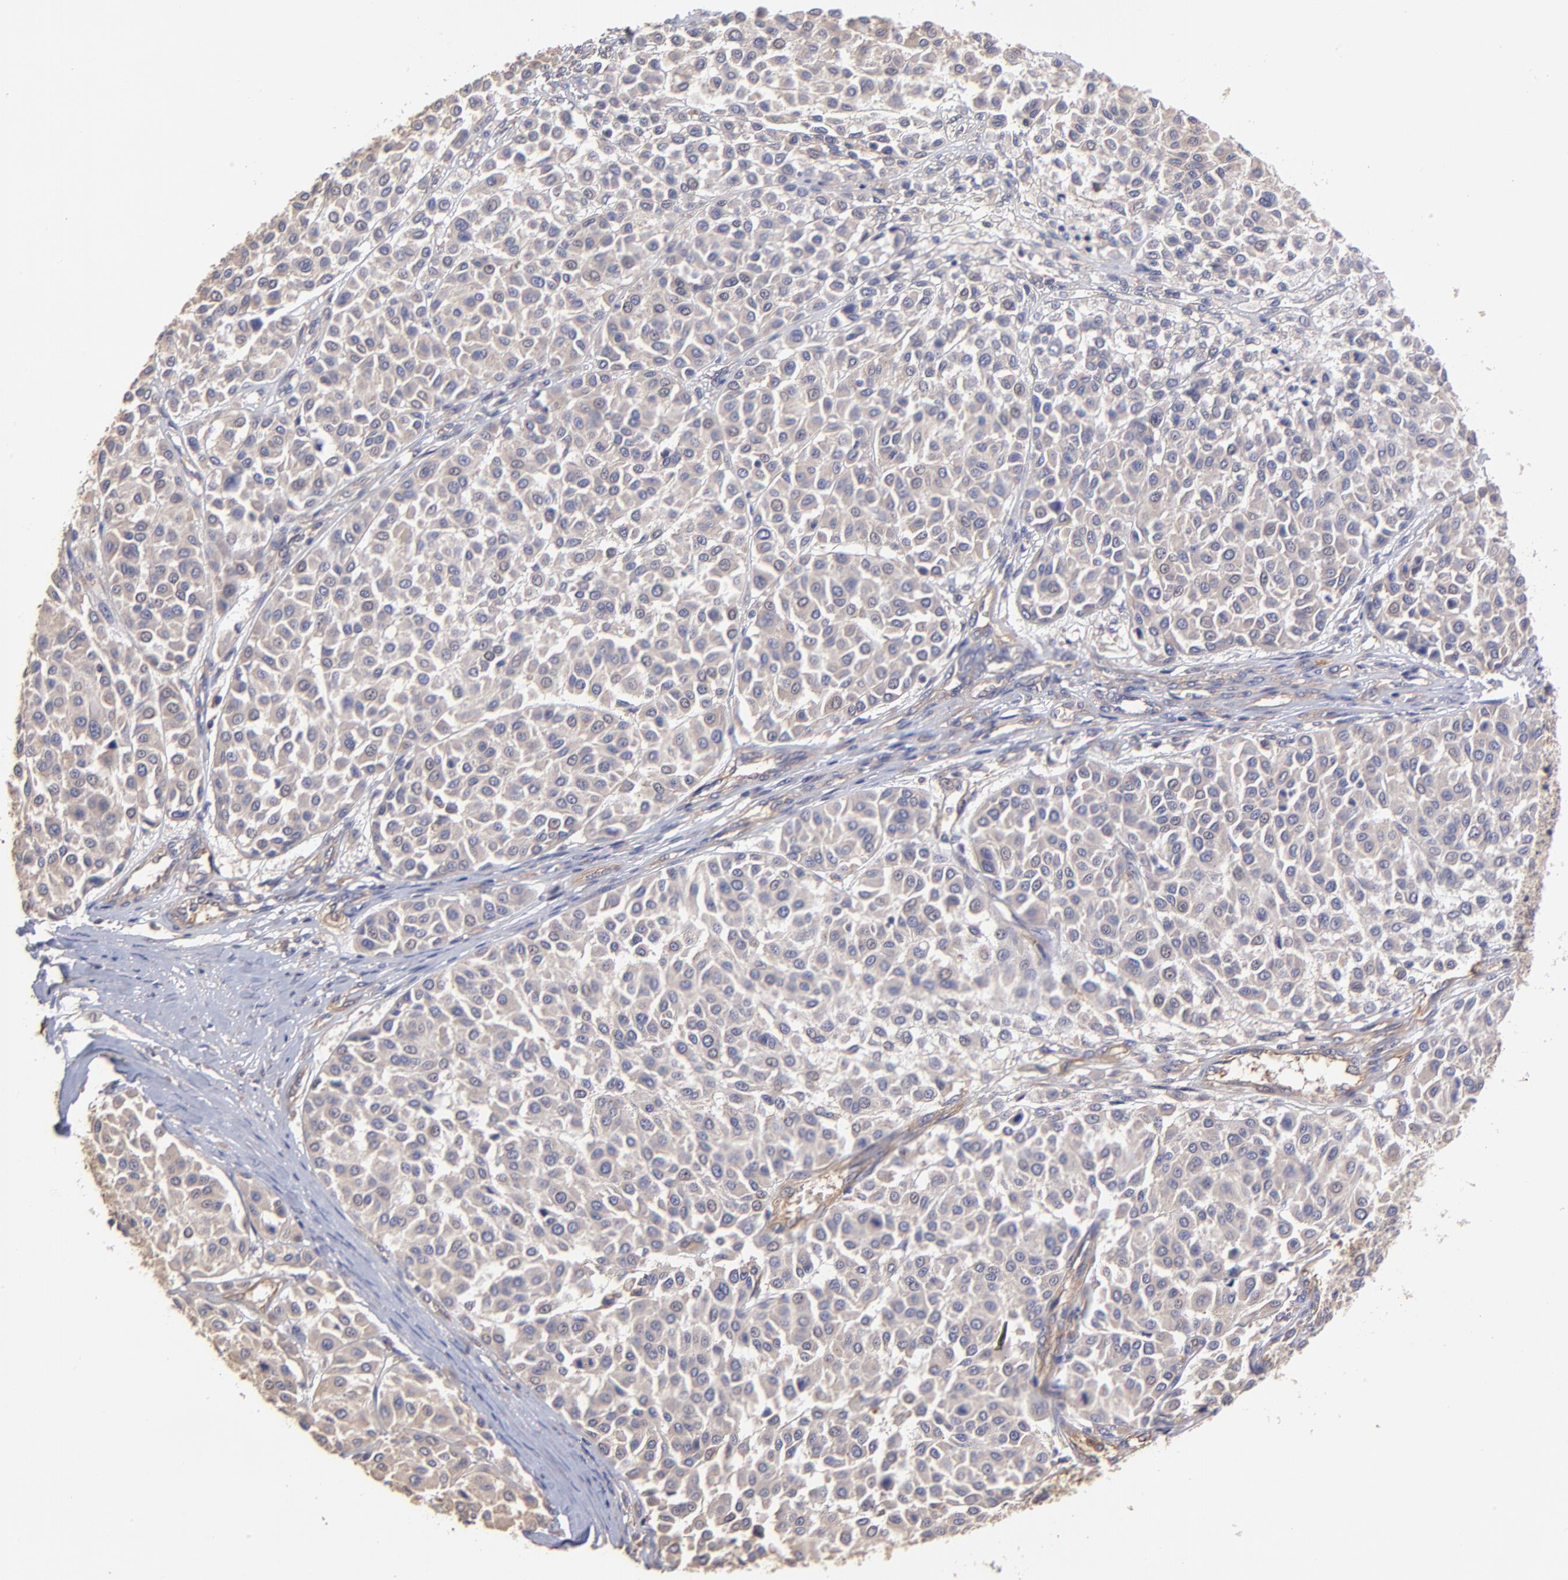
{"staining": {"intensity": "negative", "quantity": "none", "location": "none"}, "tissue": "melanoma", "cell_type": "Tumor cells", "image_type": "cancer", "snomed": [{"axis": "morphology", "description": "Malignant melanoma, Metastatic site"}, {"axis": "topography", "description": "Soft tissue"}], "caption": "Immunohistochemistry (IHC) of human melanoma reveals no expression in tumor cells.", "gene": "ASB7", "patient": {"sex": "male", "age": 41}}